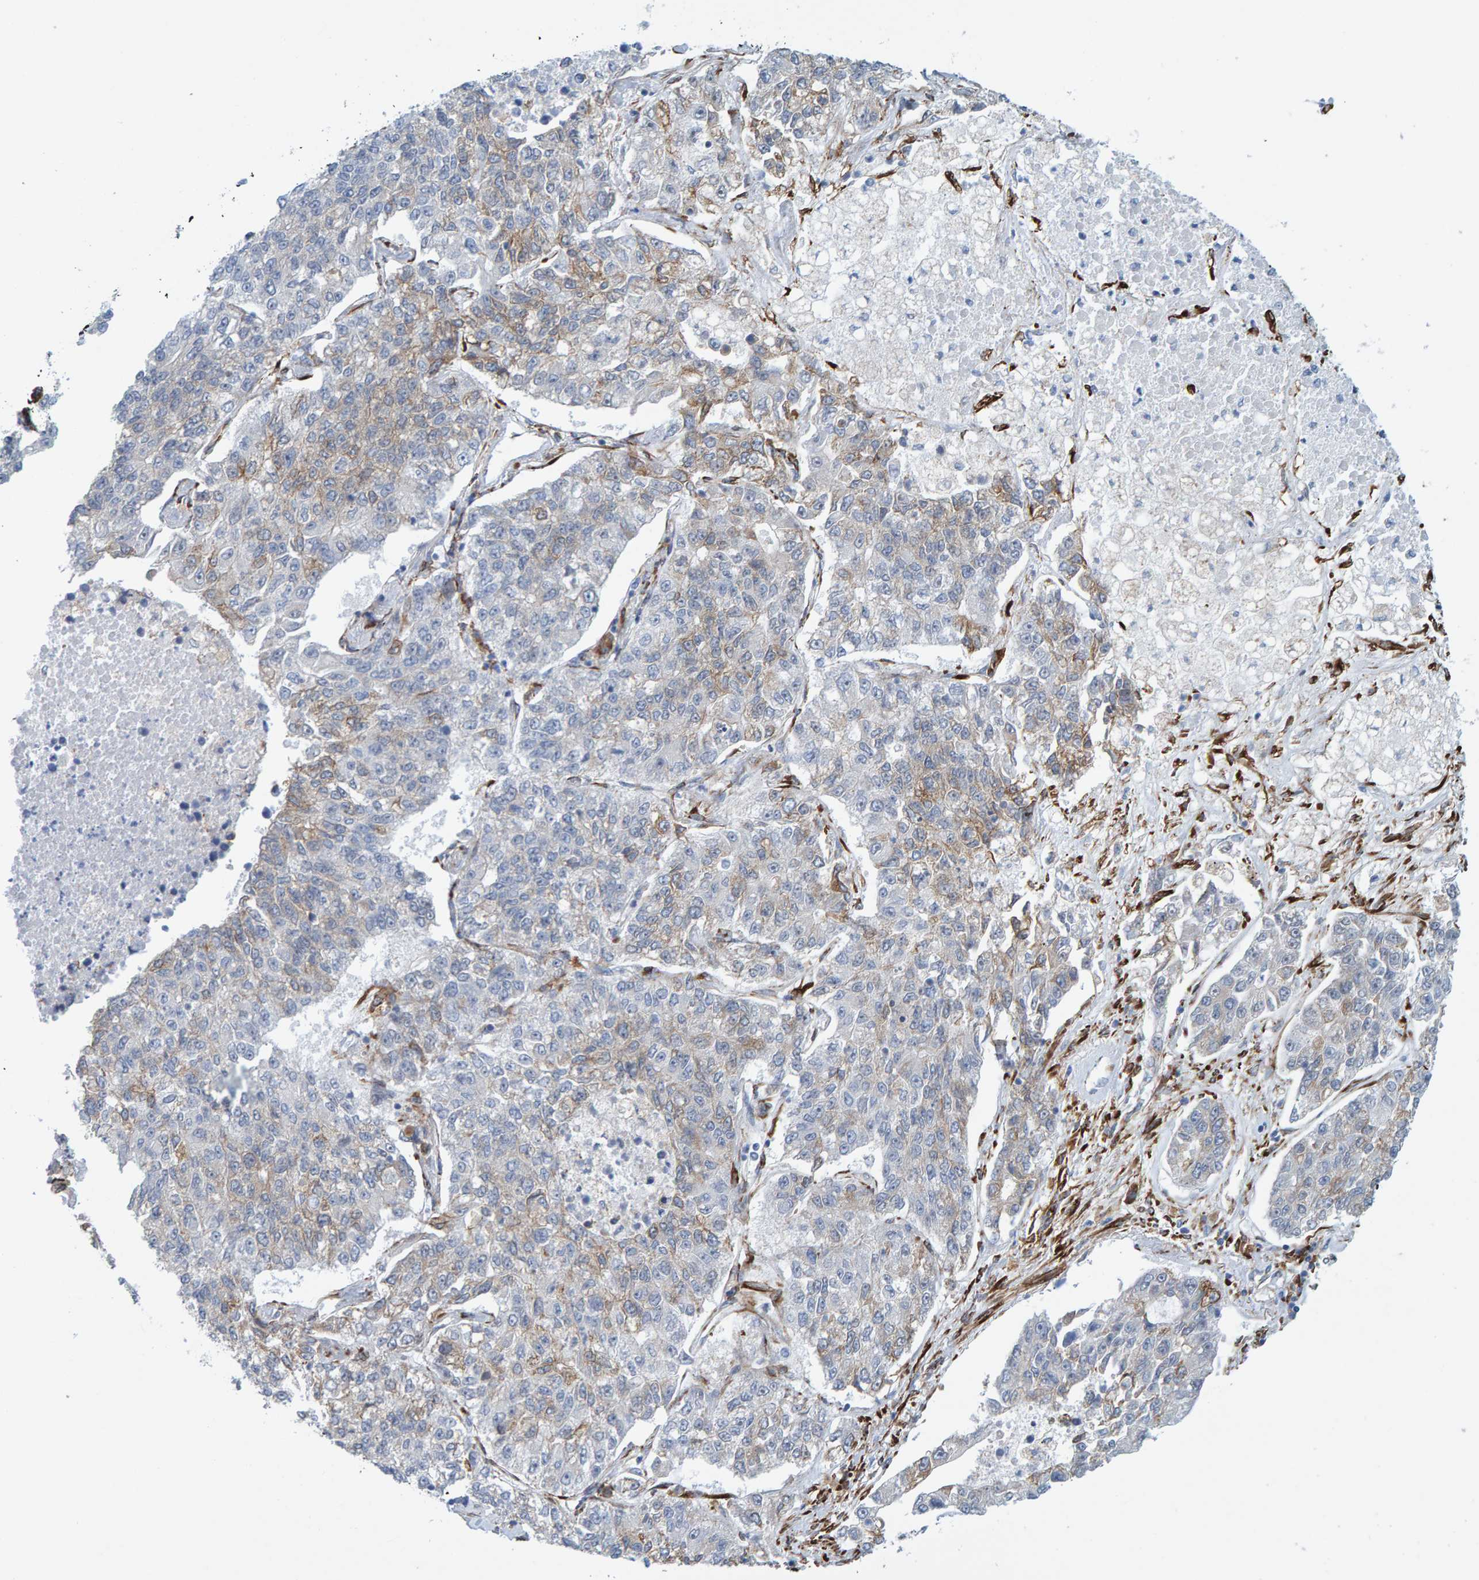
{"staining": {"intensity": "weak", "quantity": "<25%", "location": "cytoplasmic/membranous"}, "tissue": "lung cancer", "cell_type": "Tumor cells", "image_type": "cancer", "snomed": [{"axis": "morphology", "description": "Adenocarcinoma, NOS"}, {"axis": "topography", "description": "Lung"}], "caption": "A high-resolution micrograph shows IHC staining of lung cancer, which demonstrates no significant expression in tumor cells.", "gene": "MMP16", "patient": {"sex": "male", "age": 49}}